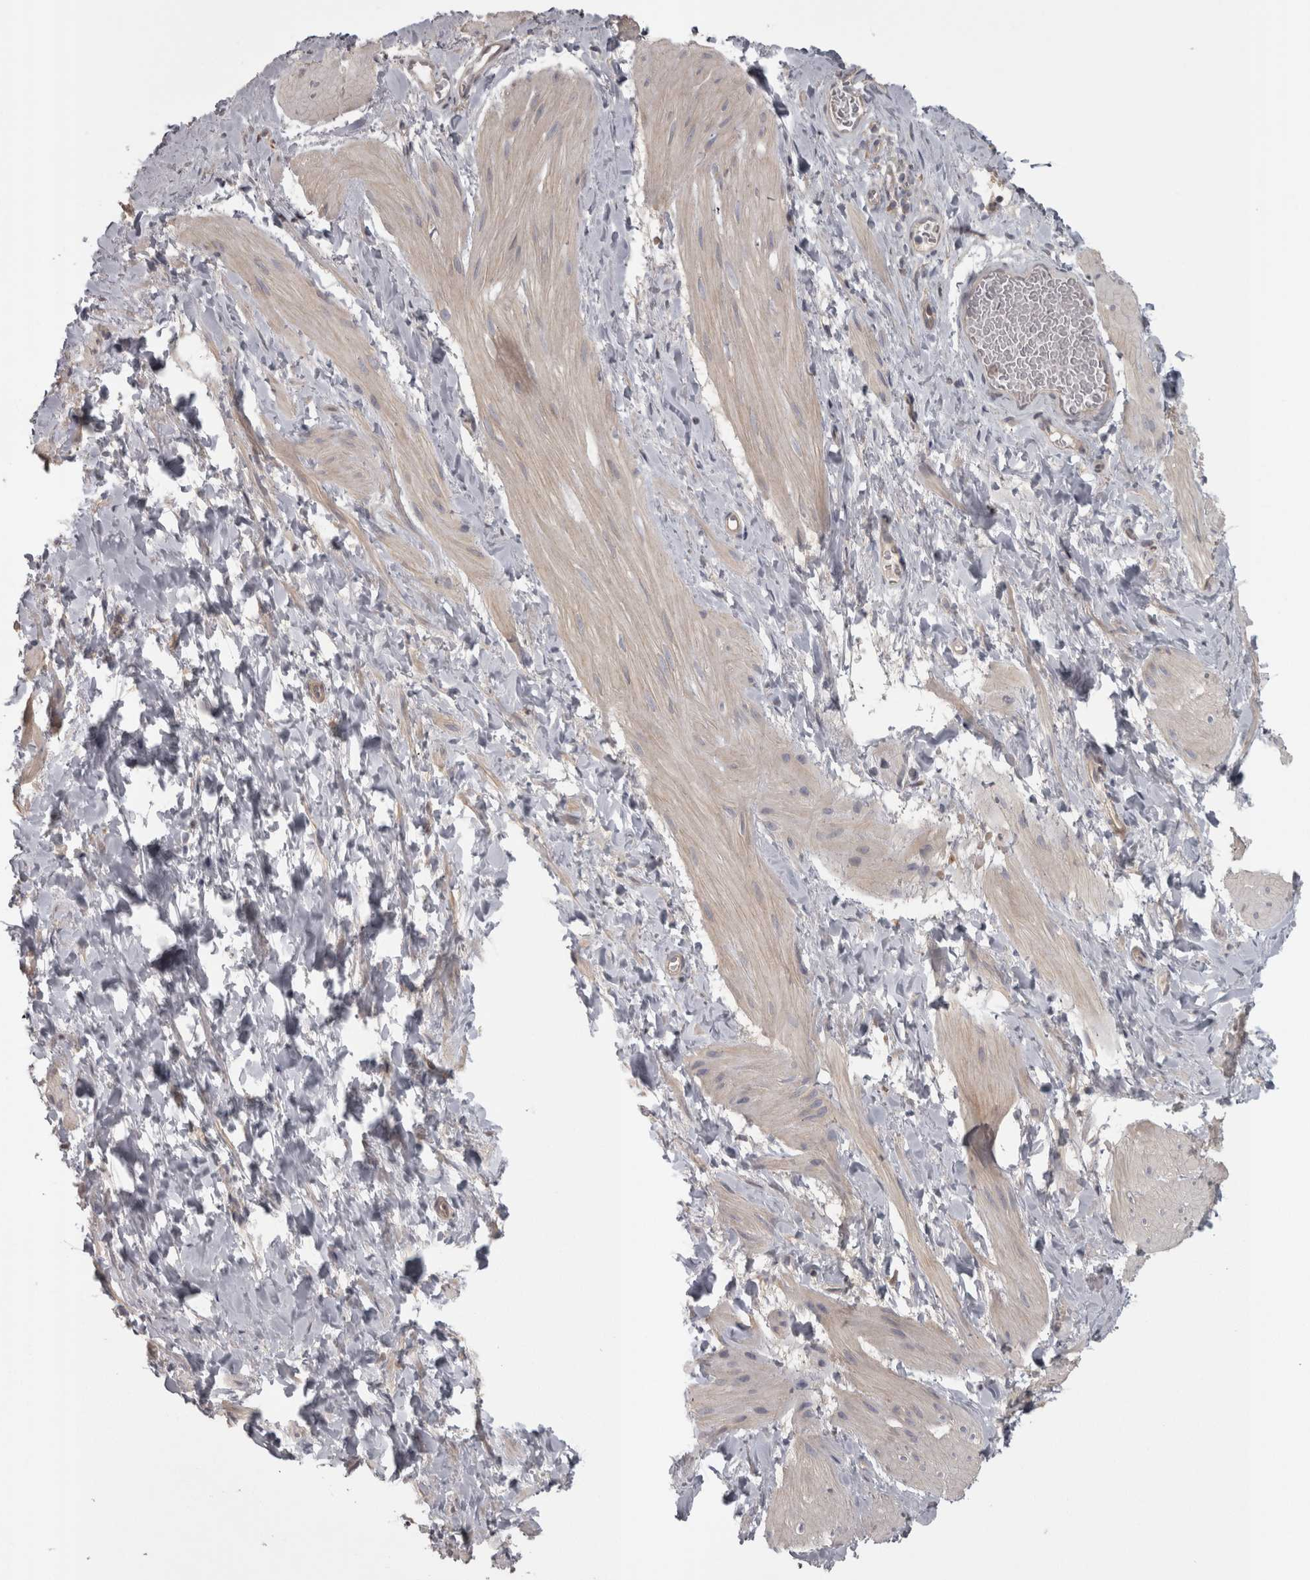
{"staining": {"intensity": "weak", "quantity": "<25%", "location": "cytoplasmic/membranous"}, "tissue": "smooth muscle", "cell_type": "Smooth muscle cells", "image_type": "normal", "snomed": [{"axis": "morphology", "description": "Normal tissue, NOS"}, {"axis": "topography", "description": "Smooth muscle"}], "caption": "An immunohistochemistry (IHC) image of unremarkable smooth muscle is shown. There is no staining in smooth muscle cells of smooth muscle. (DAB immunohistochemistry, high magnification).", "gene": "SLCO5A1", "patient": {"sex": "male", "age": 16}}